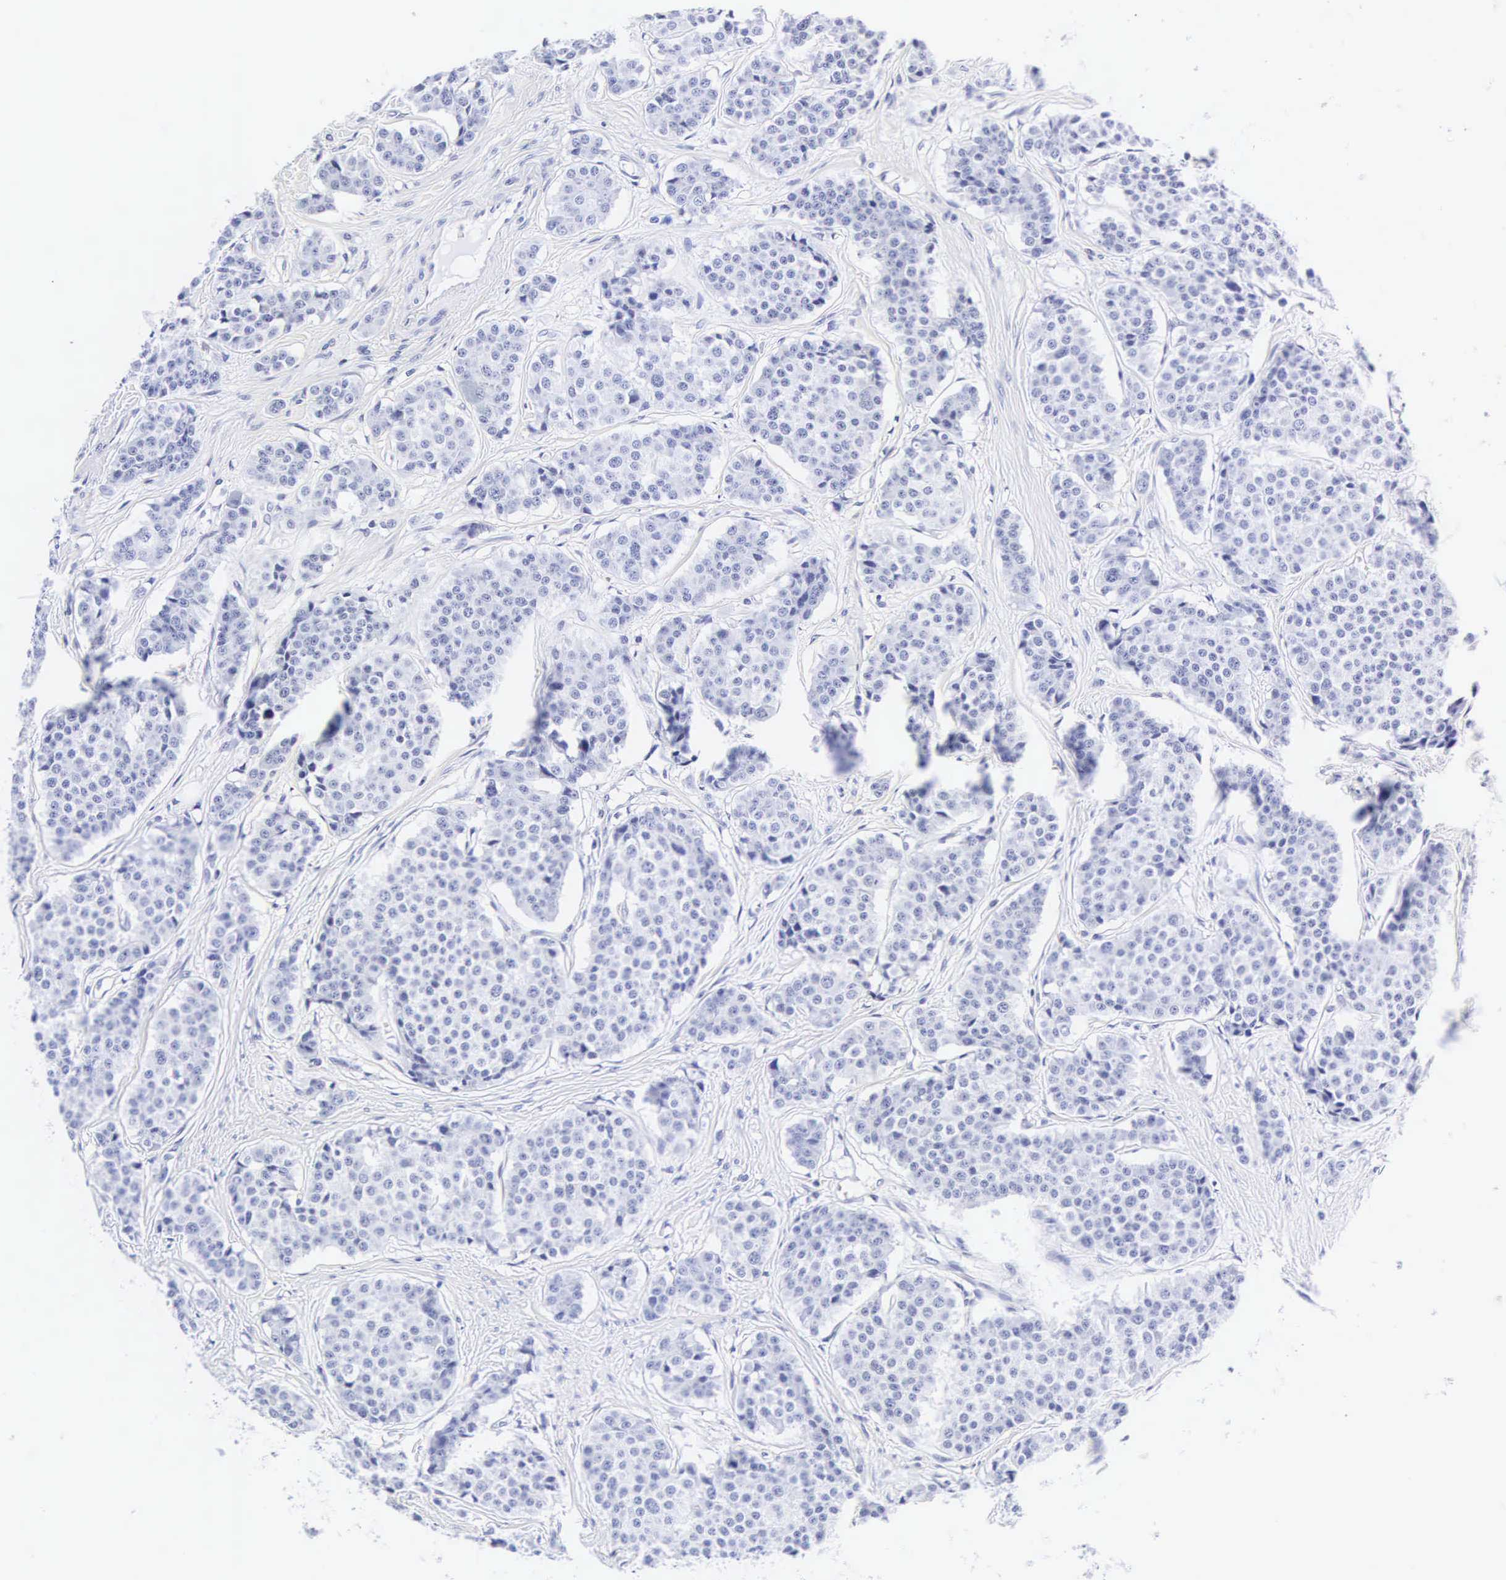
{"staining": {"intensity": "negative", "quantity": "none", "location": "none"}, "tissue": "carcinoid", "cell_type": "Tumor cells", "image_type": "cancer", "snomed": [{"axis": "morphology", "description": "Carcinoid, malignant, NOS"}, {"axis": "topography", "description": "Small intestine"}], "caption": "This is an immunohistochemistry image of human malignant carcinoid. There is no expression in tumor cells.", "gene": "INS", "patient": {"sex": "male", "age": 60}}